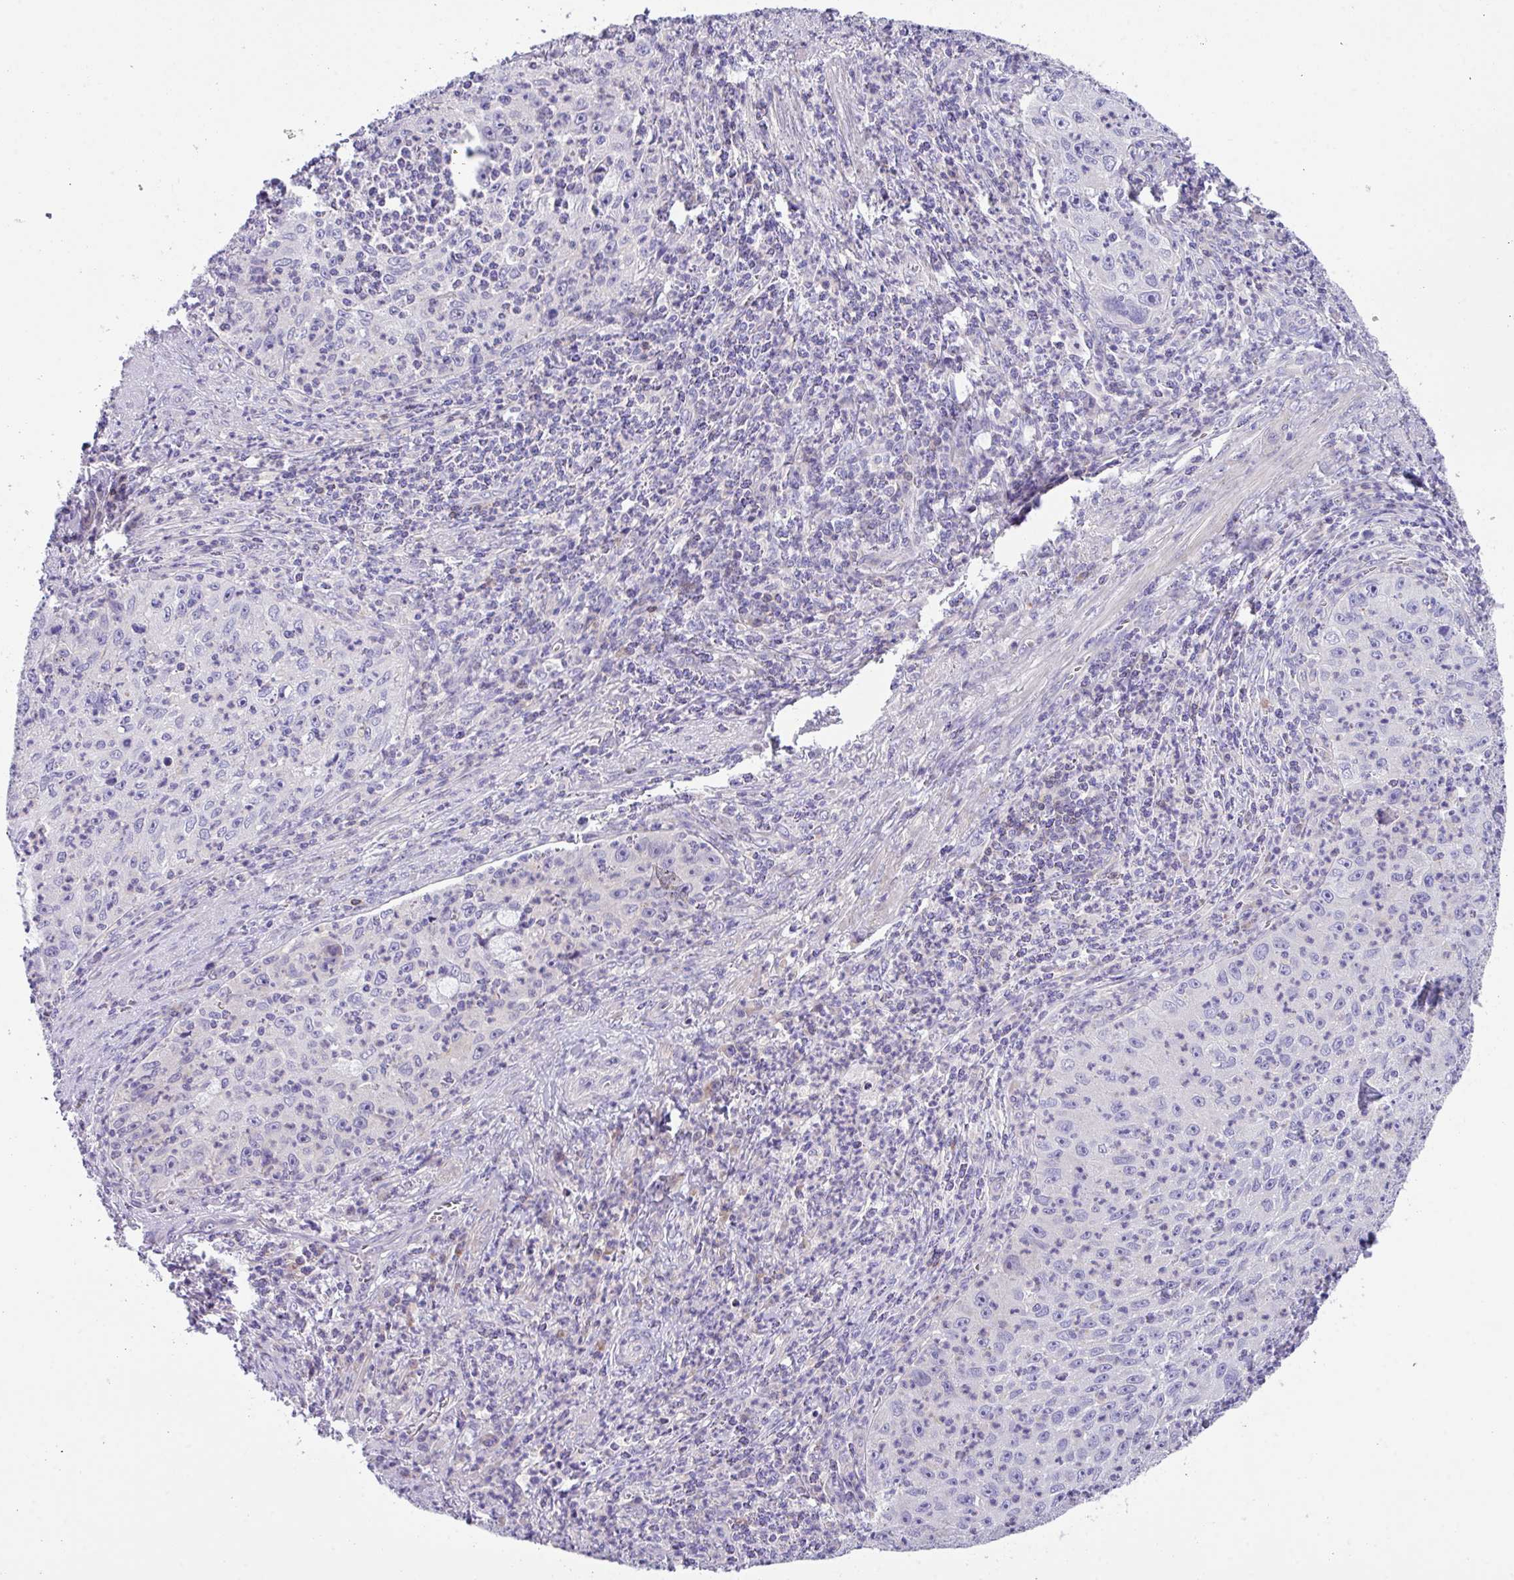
{"staining": {"intensity": "negative", "quantity": "none", "location": "none"}, "tissue": "cervical cancer", "cell_type": "Tumor cells", "image_type": "cancer", "snomed": [{"axis": "morphology", "description": "Squamous cell carcinoma, NOS"}, {"axis": "topography", "description": "Cervix"}], "caption": "A micrograph of squamous cell carcinoma (cervical) stained for a protein exhibits no brown staining in tumor cells.", "gene": "DNAL1", "patient": {"sex": "female", "age": 30}}